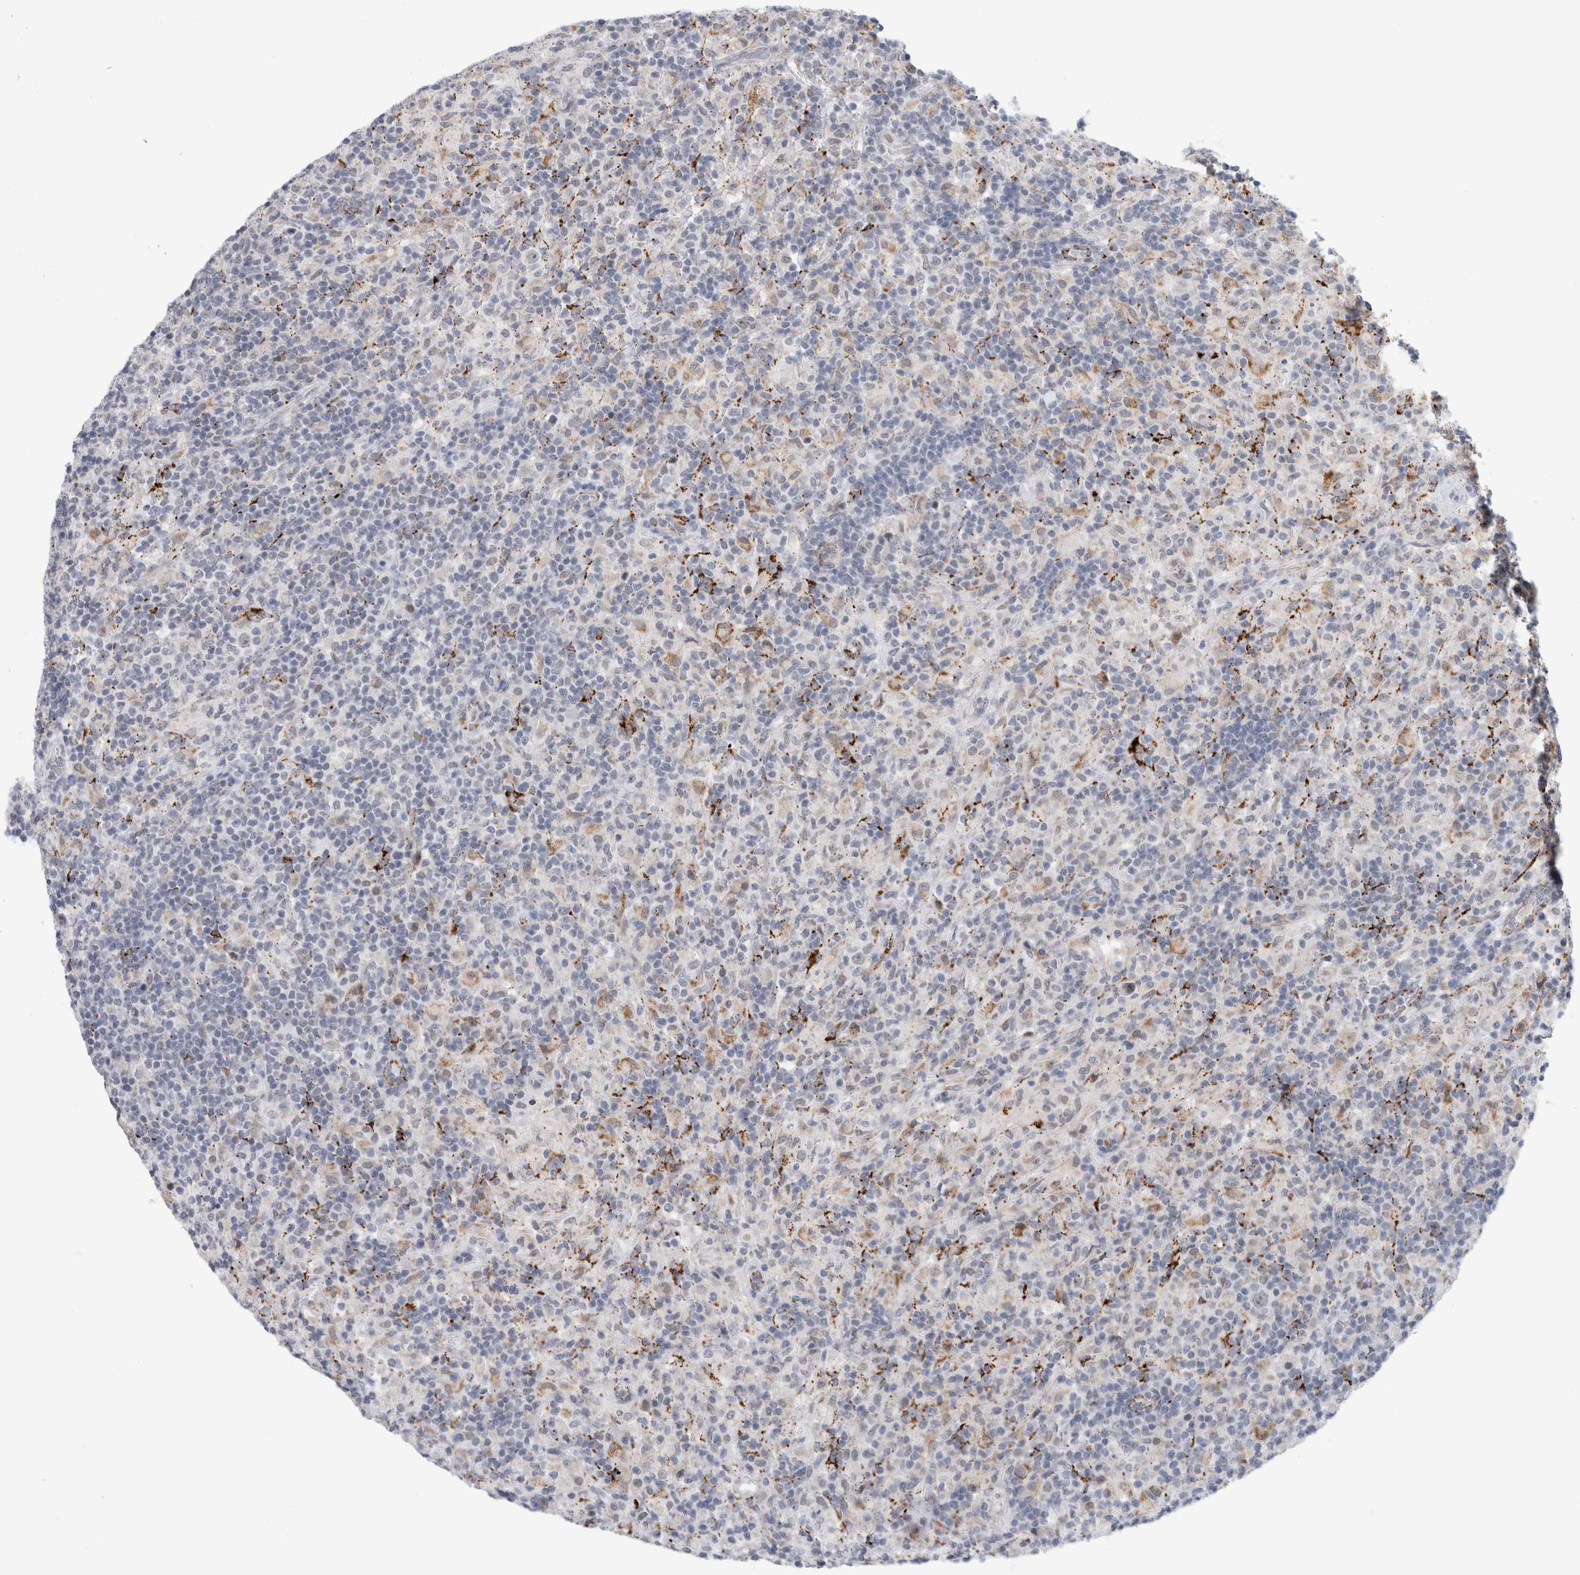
{"staining": {"intensity": "negative", "quantity": "none", "location": "none"}, "tissue": "lymphoma", "cell_type": "Tumor cells", "image_type": "cancer", "snomed": [{"axis": "morphology", "description": "Hodgkin's disease, NOS"}, {"axis": "topography", "description": "Lymph node"}], "caption": "Hodgkin's disease was stained to show a protein in brown. There is no significant expression in tumor cells. (Stains: DAB IHC with hematoxylin counter stain, Microscopy: brightfield microscopy at high magnification).", "gene": "NIPA1", "patient": {"sex": "male", "age": 70}}